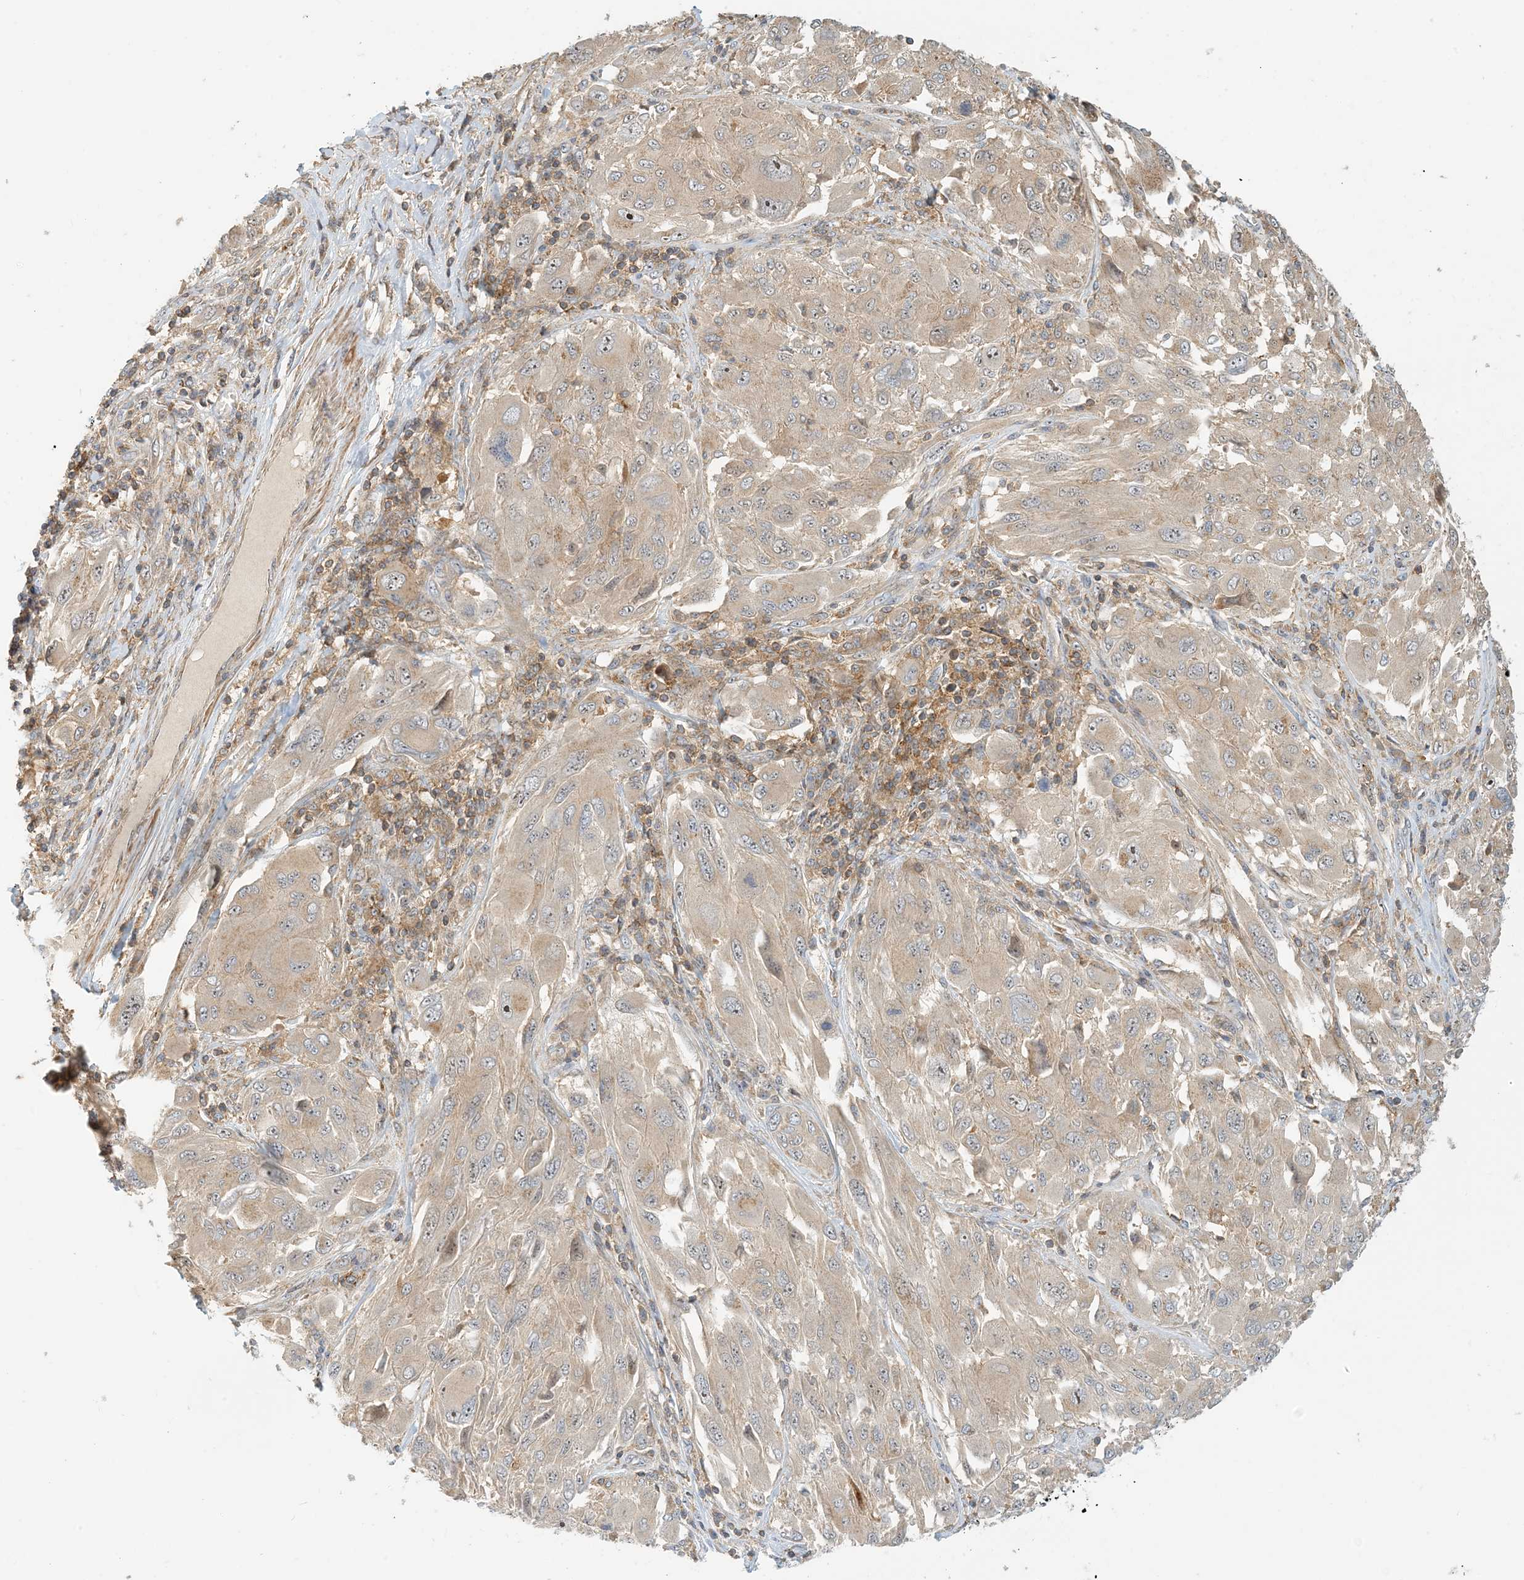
{"staining": {"intensity": "weak", "quantity": "25%-75%", "location": "cytoplasmic/membranous"}, "tissue": "melanoma", "cell_type": "Tumor cells", "image_type": "cancer", "snomed": [{"axis": "morphology", "description": "Malignant melanoma, NOS"}, {"axis": "topography", "description": "Skin"}], "caption": "This image shows IHC staining of melanoma, with low weak cytoplasmic/membranous expression in about 25%-75% of tumor cells.", "gene": "COLEC11", "patient": {"sex": "female", "age": 91}}